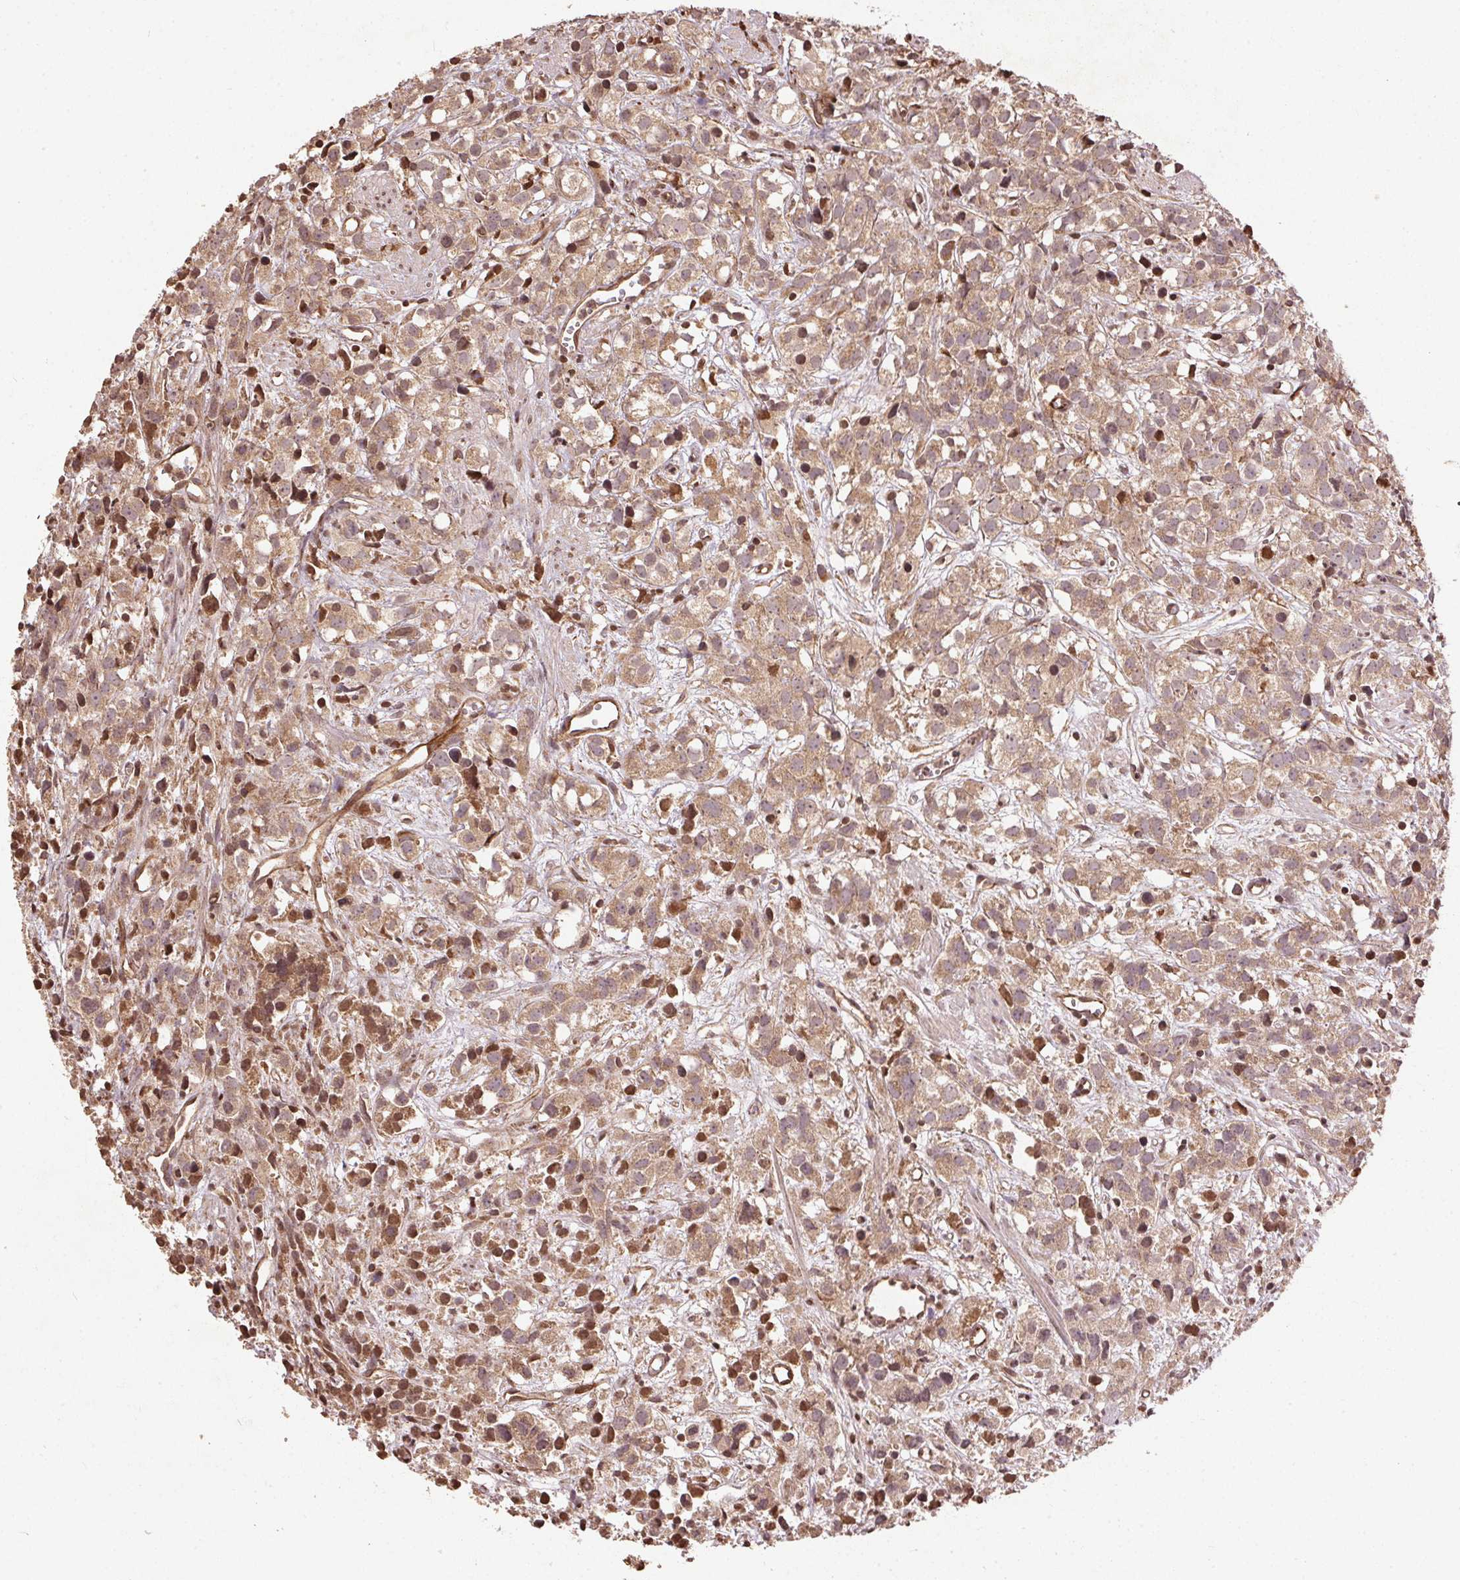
{"staining": {"intensity": "weak", "quantity": ">75%", "location": "cytoplasmic/membranous"}, "tissue": "prostate cancer", "cell_type": "Tumor cells", "image_type": "cancer", "snomed": [{"axis": "morphology", "description": "Adenocarcinoma, High grade"}, {"axis": "topography", "description": "Prostate"}], "caption": "The micrograph exhibits immunohistochemical staining of prostate cancer. There is weak cytoplasmic/membranous expression is appreciated in about >75% of tumor cells. The protein of interest is stained brown, and the nuclei are stained in blue (DAB IHC with brightfield microscopy, high magnification).", "gene": "SPRED2", "patient": {"sex": "male", "age": 68}}